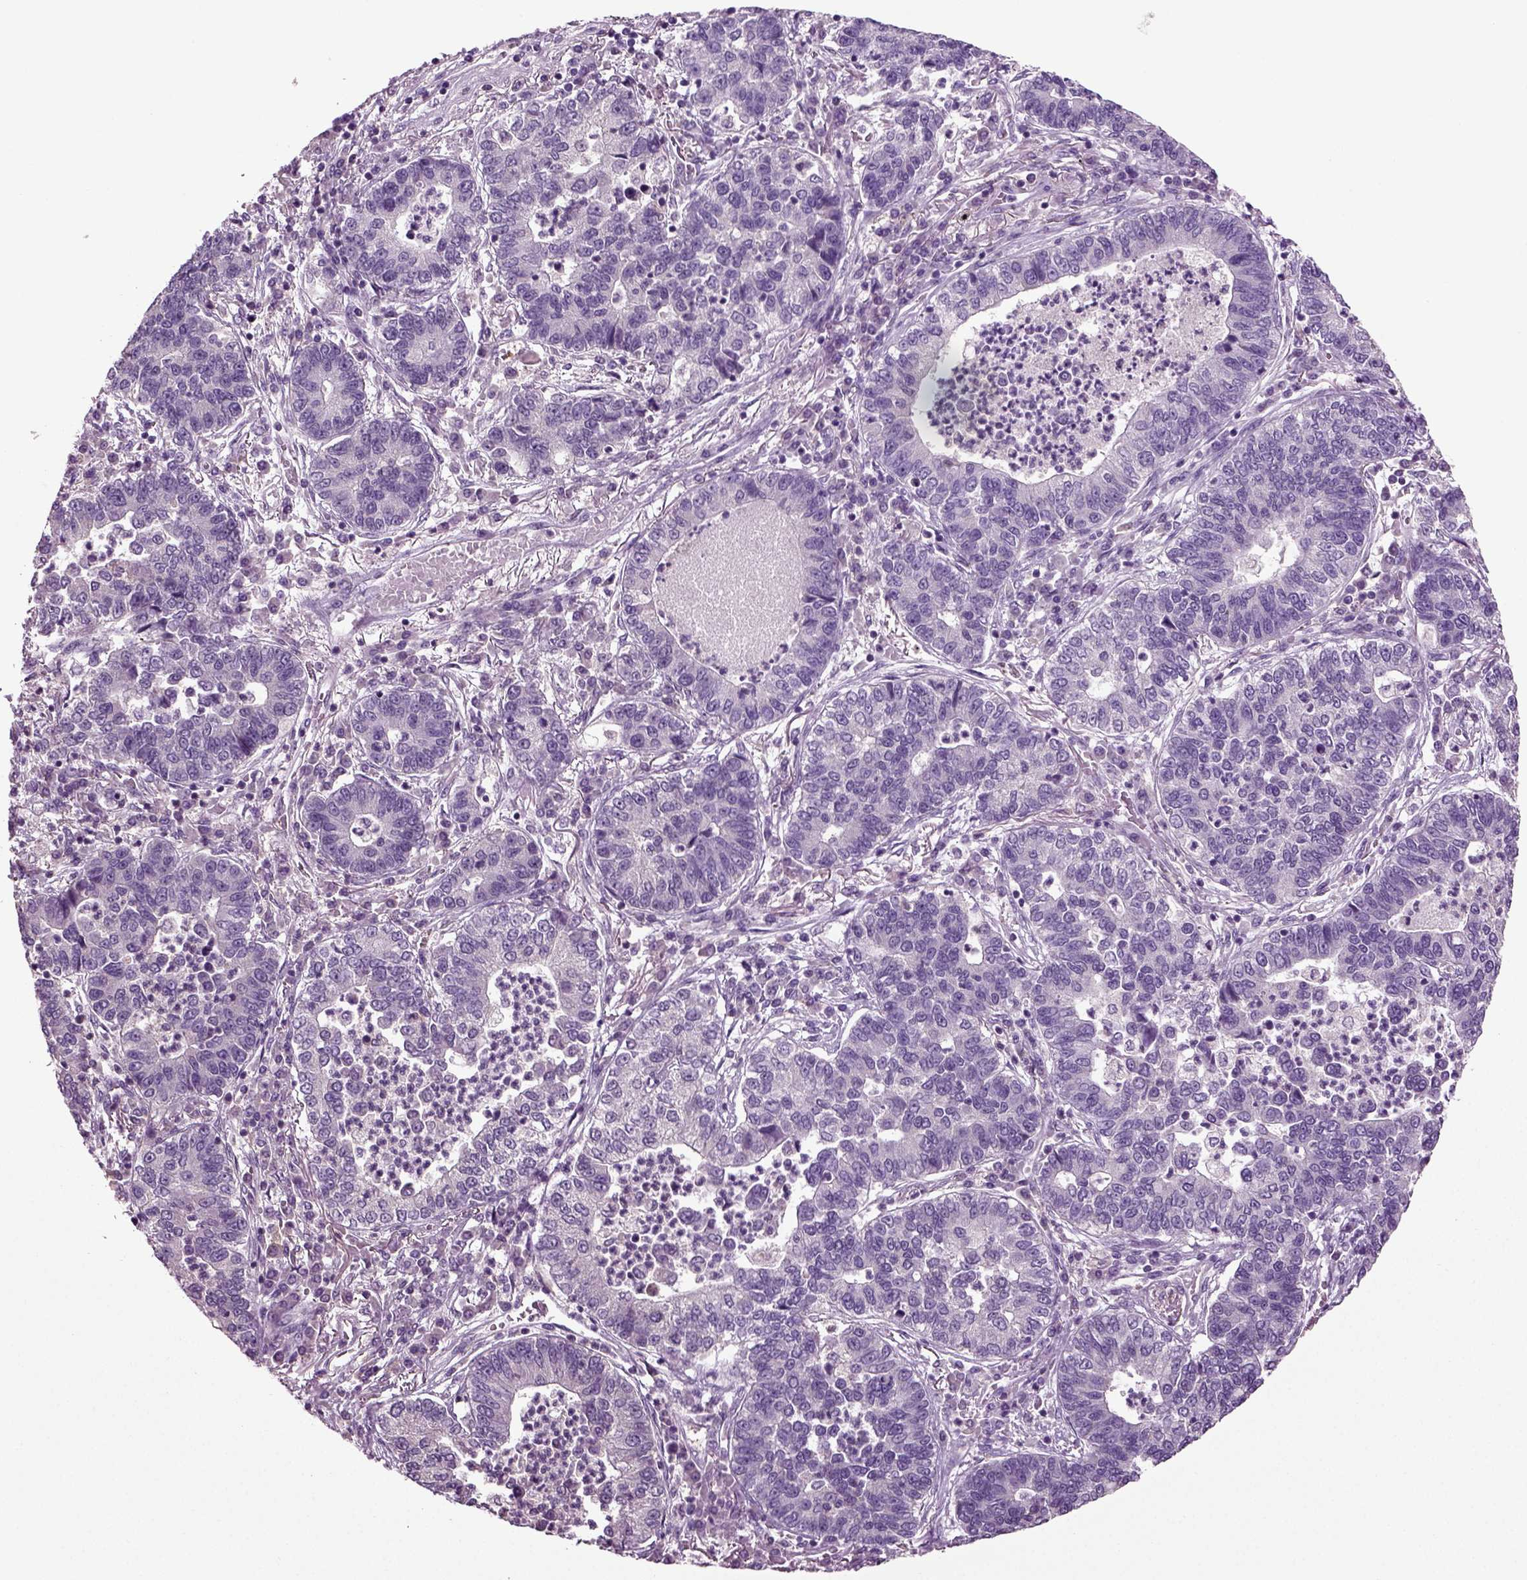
{"staining": {"intensity": "negative", "quantity": "none", "location": "none"}, "tissue": "lung cancer", "cell_type": "Tumor cells", "image_type": "cancer", "snomed": [{"axis": "morphology", "description": "Adenocarcinoma, NOS"}, {"axis": "topography", "description": "Lung"}], "caption": "This is a histopathology image of immunohistochemistry (IHC) staining of adenocarcinoma (lung), which shows no expression in tumor cells.", "gene": "DEFB118", "patient": {"sex": "female", "age": 57}}